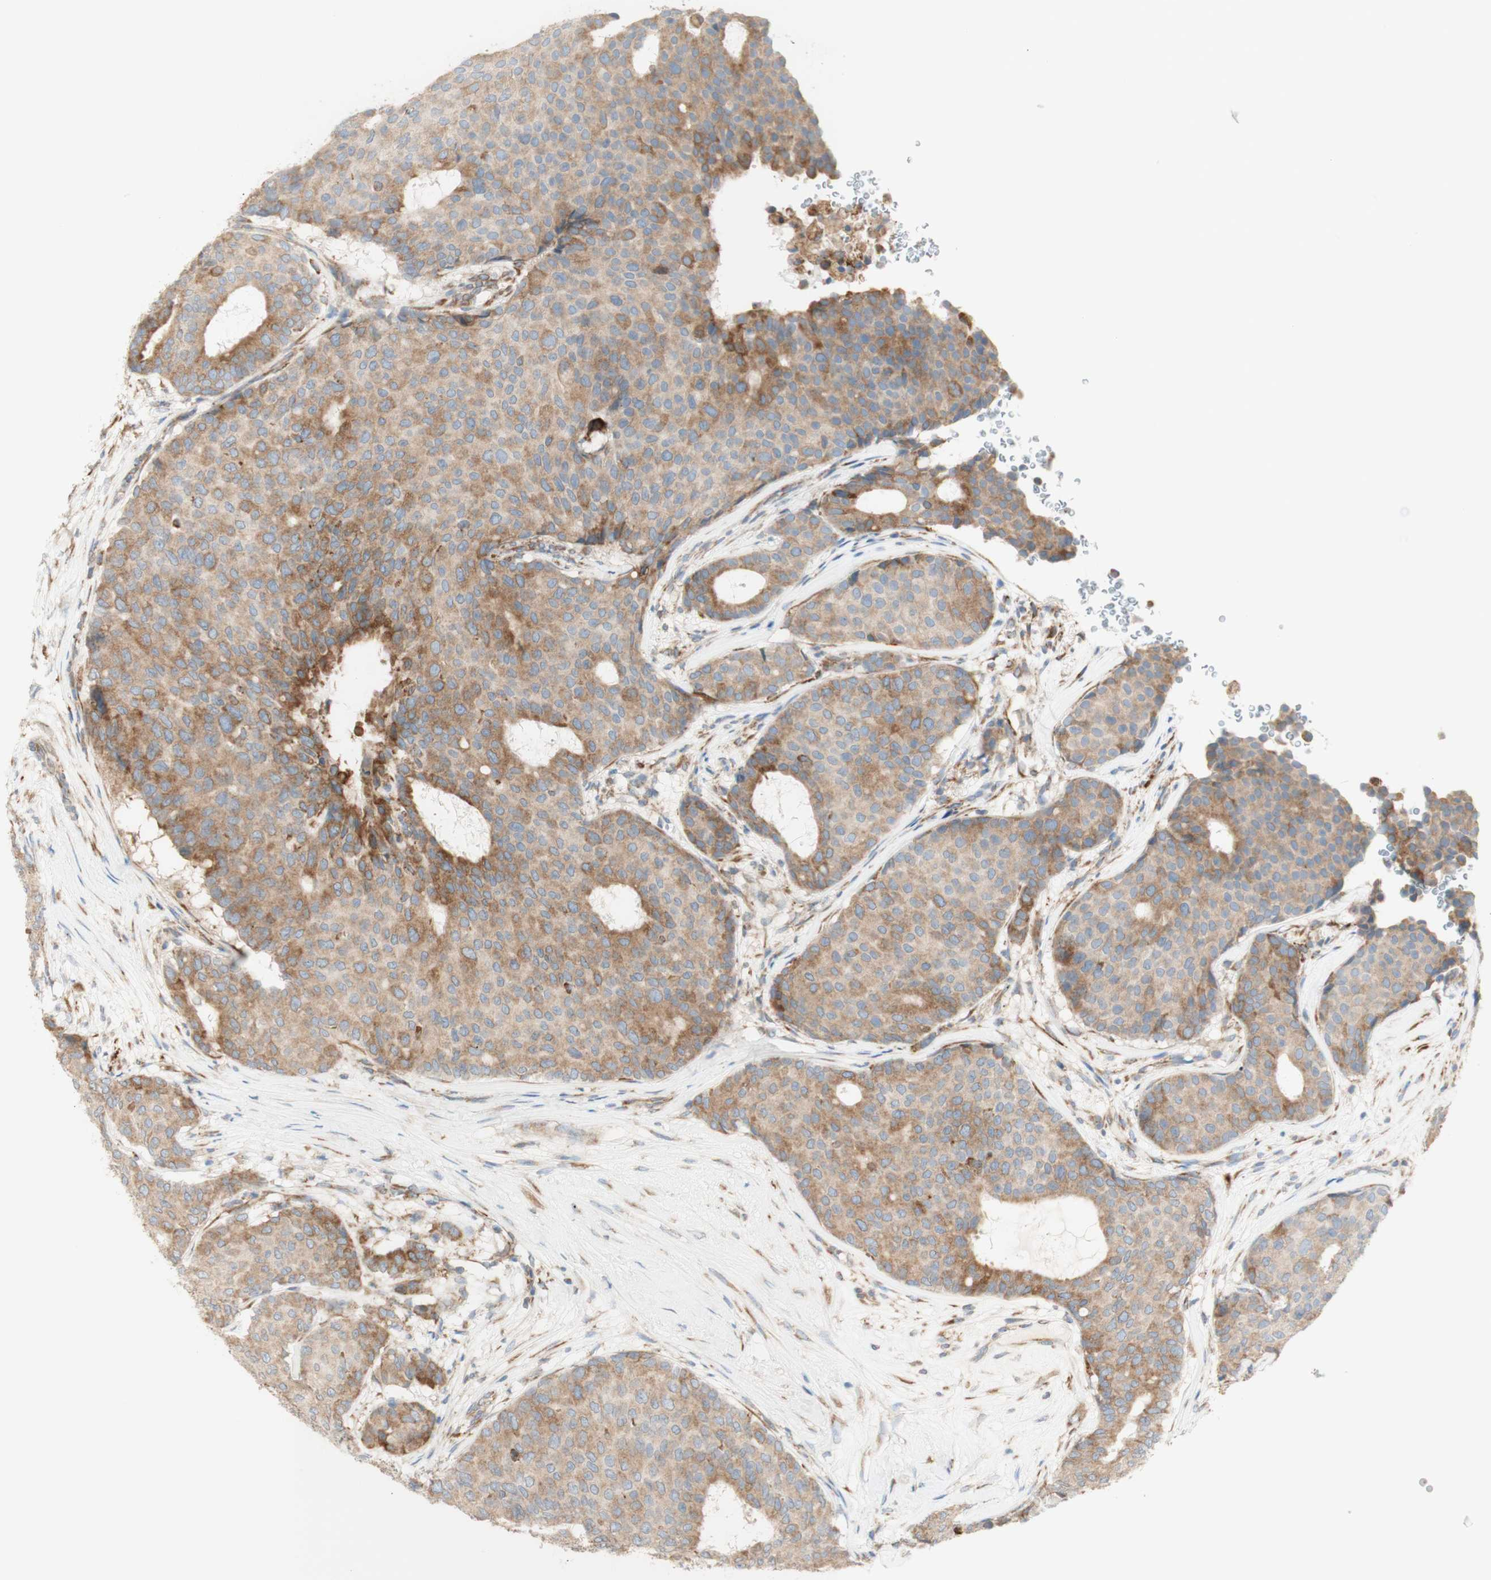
{"staining": {"intensity": "moderate", "quantity": ">75%", "location": "cytoplasmic/membranous"}, "tissue": "breast cancer", "cell_type": "Tumor cells", "image_type": "cancer", "snomed": [{"axis": "morphology", "description": "Duct carcinoma"}, {"axis": "topography", "description": "Breast"}], "caption": "DAB (3,3'-diaminobenzidine) immunohistochemical staining of human breast cancer shows moderate cytoplasmic/membranous protein staining in approximately >75% of tumor cells. Ihc stains the protein in brown and the nuclei are stained blue.", "gene": "MANF", "patient": {"sex": "female", "age": 75}}